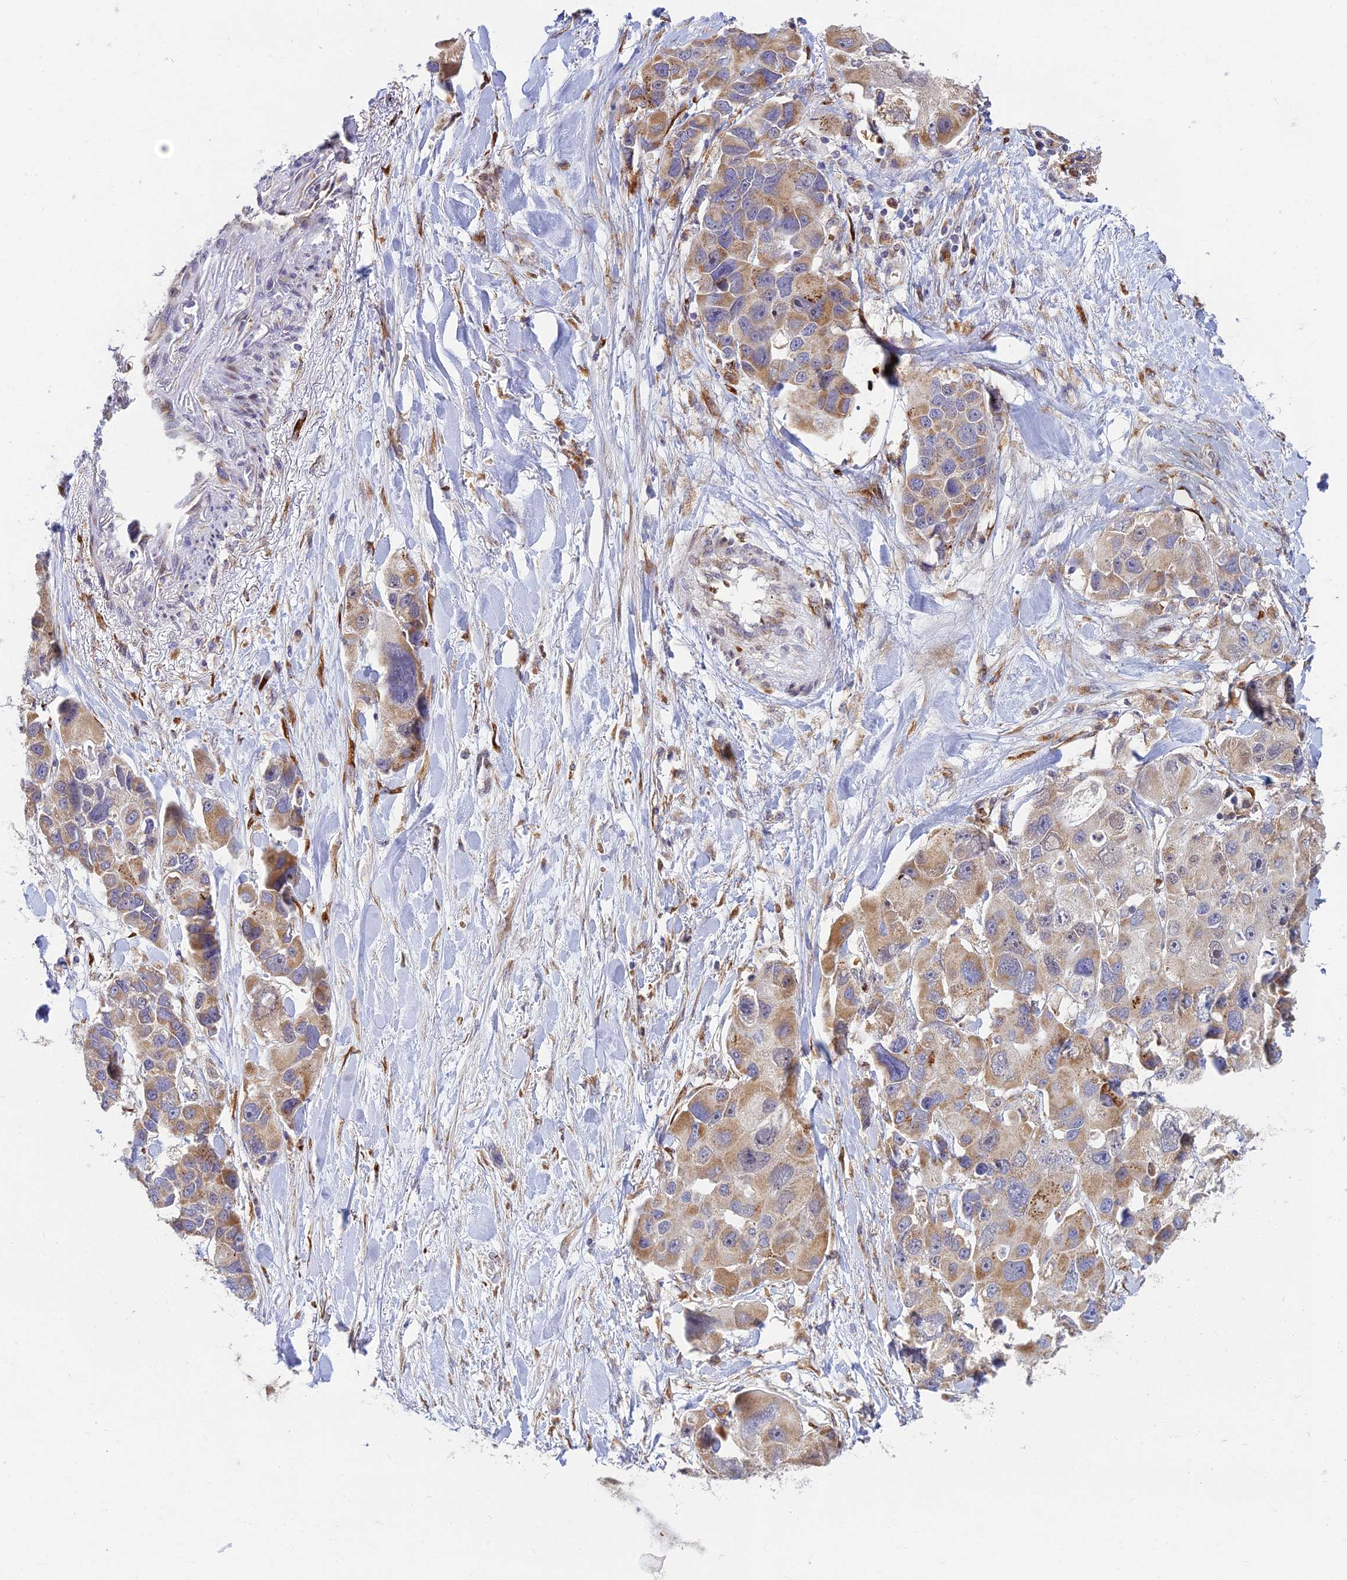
{"staining": {"intensity": "weak", "quantity": ">75%", "location": "cytoplasmic/membranous"}, "tissue": "lung cancer", "cell_type": "Tumor cells", "image_type": "cancer", "snomed": [{"axis": "morphology", "description": "Adenocarcinoma, NOS"}, {"axis": "topography", "description": "Lung"}], "caption": "Tumor cells demonstrate weak cytoplasmic/membranous expression in approximately >75% of cells in lung cancer.", "gene": "UFSP2", "patient": {"sex": "female", "age": 54}}